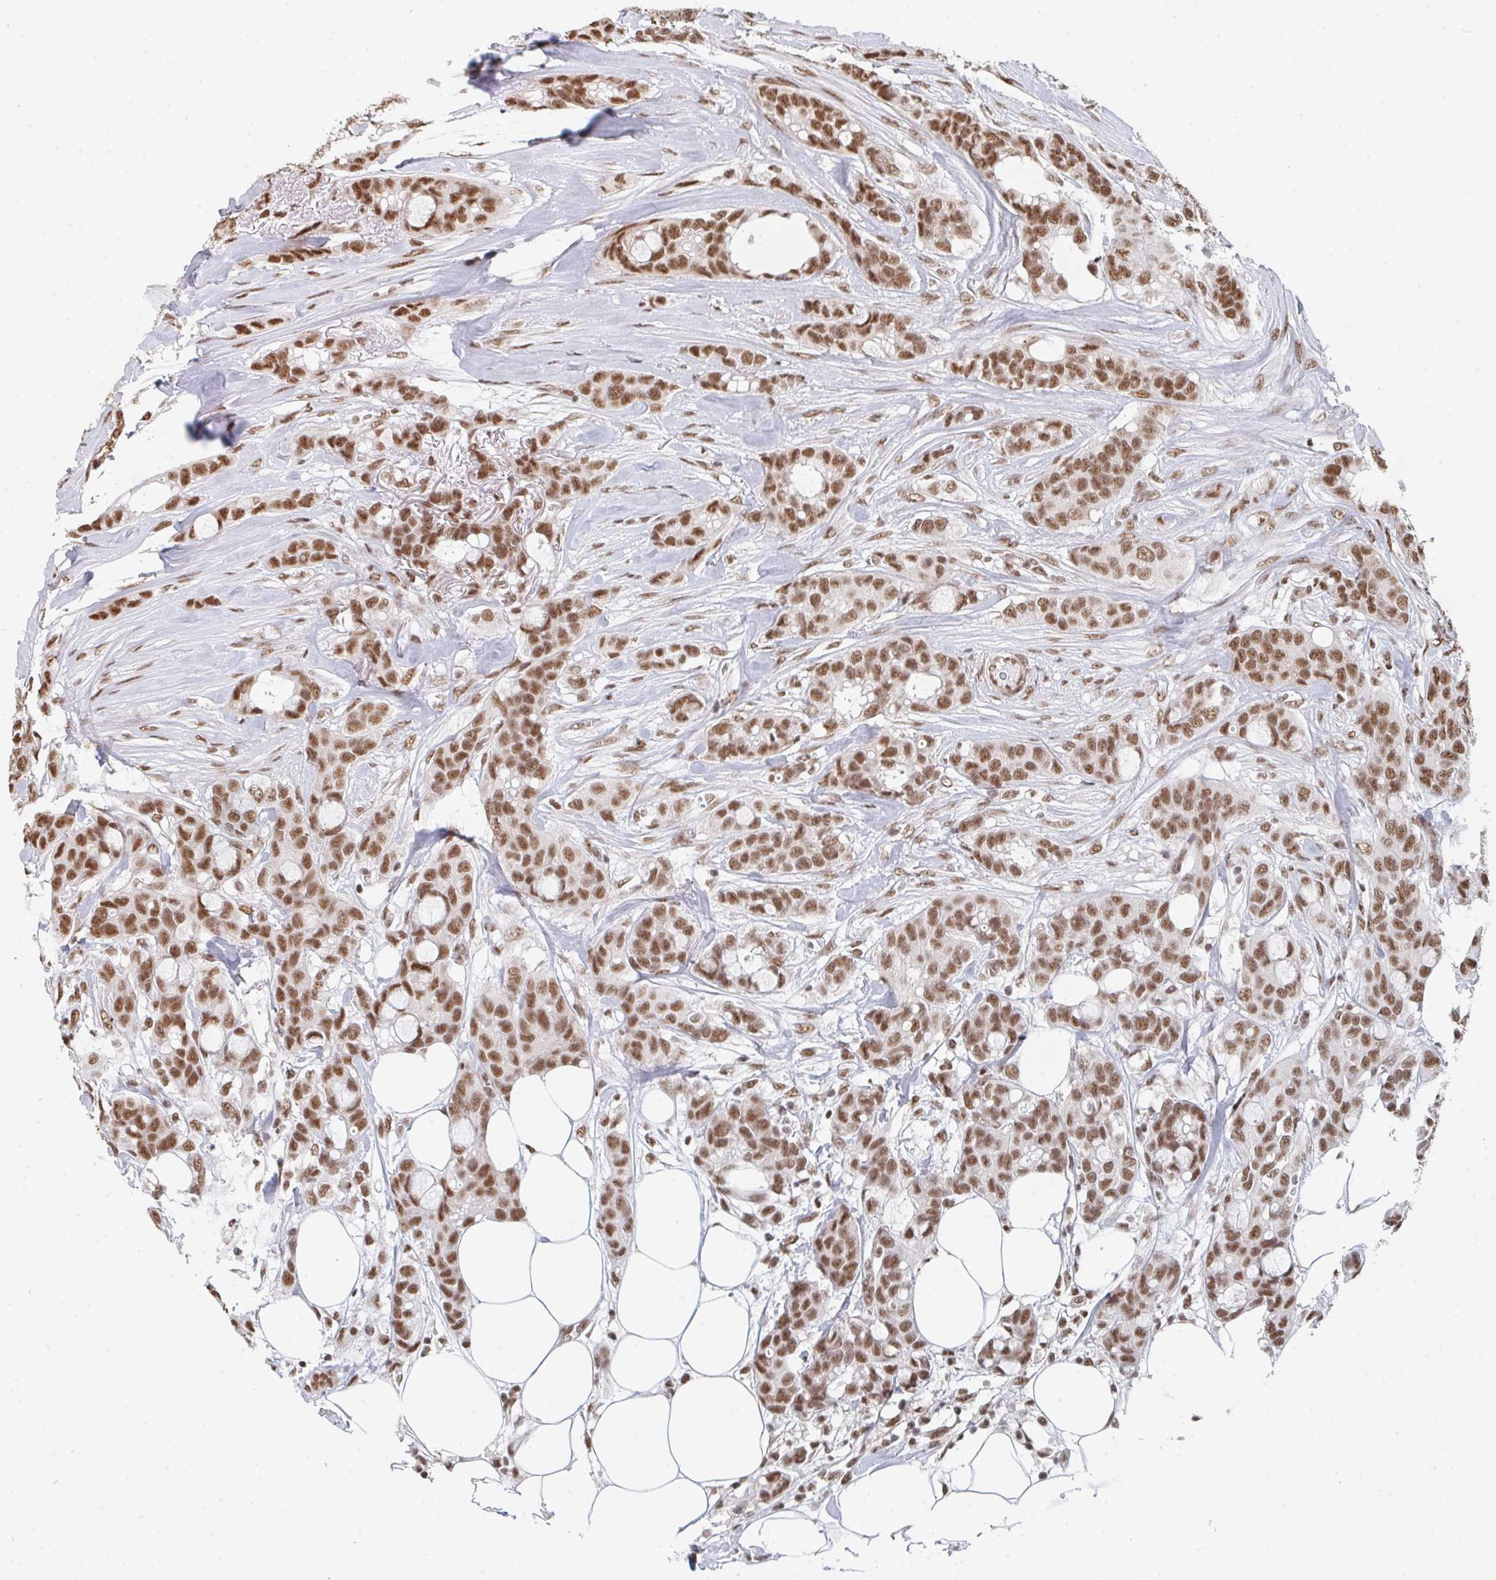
{"staining": {"intensity": "moderate", "quantity": ">75%", "location": "nuclear"}, "tissue": "breast cancer", "cell_type": "Tumor cells", "image_type": "cancer", "snomed": [{"axis": "morphology", "description": "Duct carcinoma"}, {"axis": "topography", "description": "Breast"}], "caption": "Breast cancer stained with DAB IHC displays medium levels of moderate nuclear staining in about >75% of tumor cells.", "gene": "MBNL1", "patient": {"sex": "female", "age": 84}}